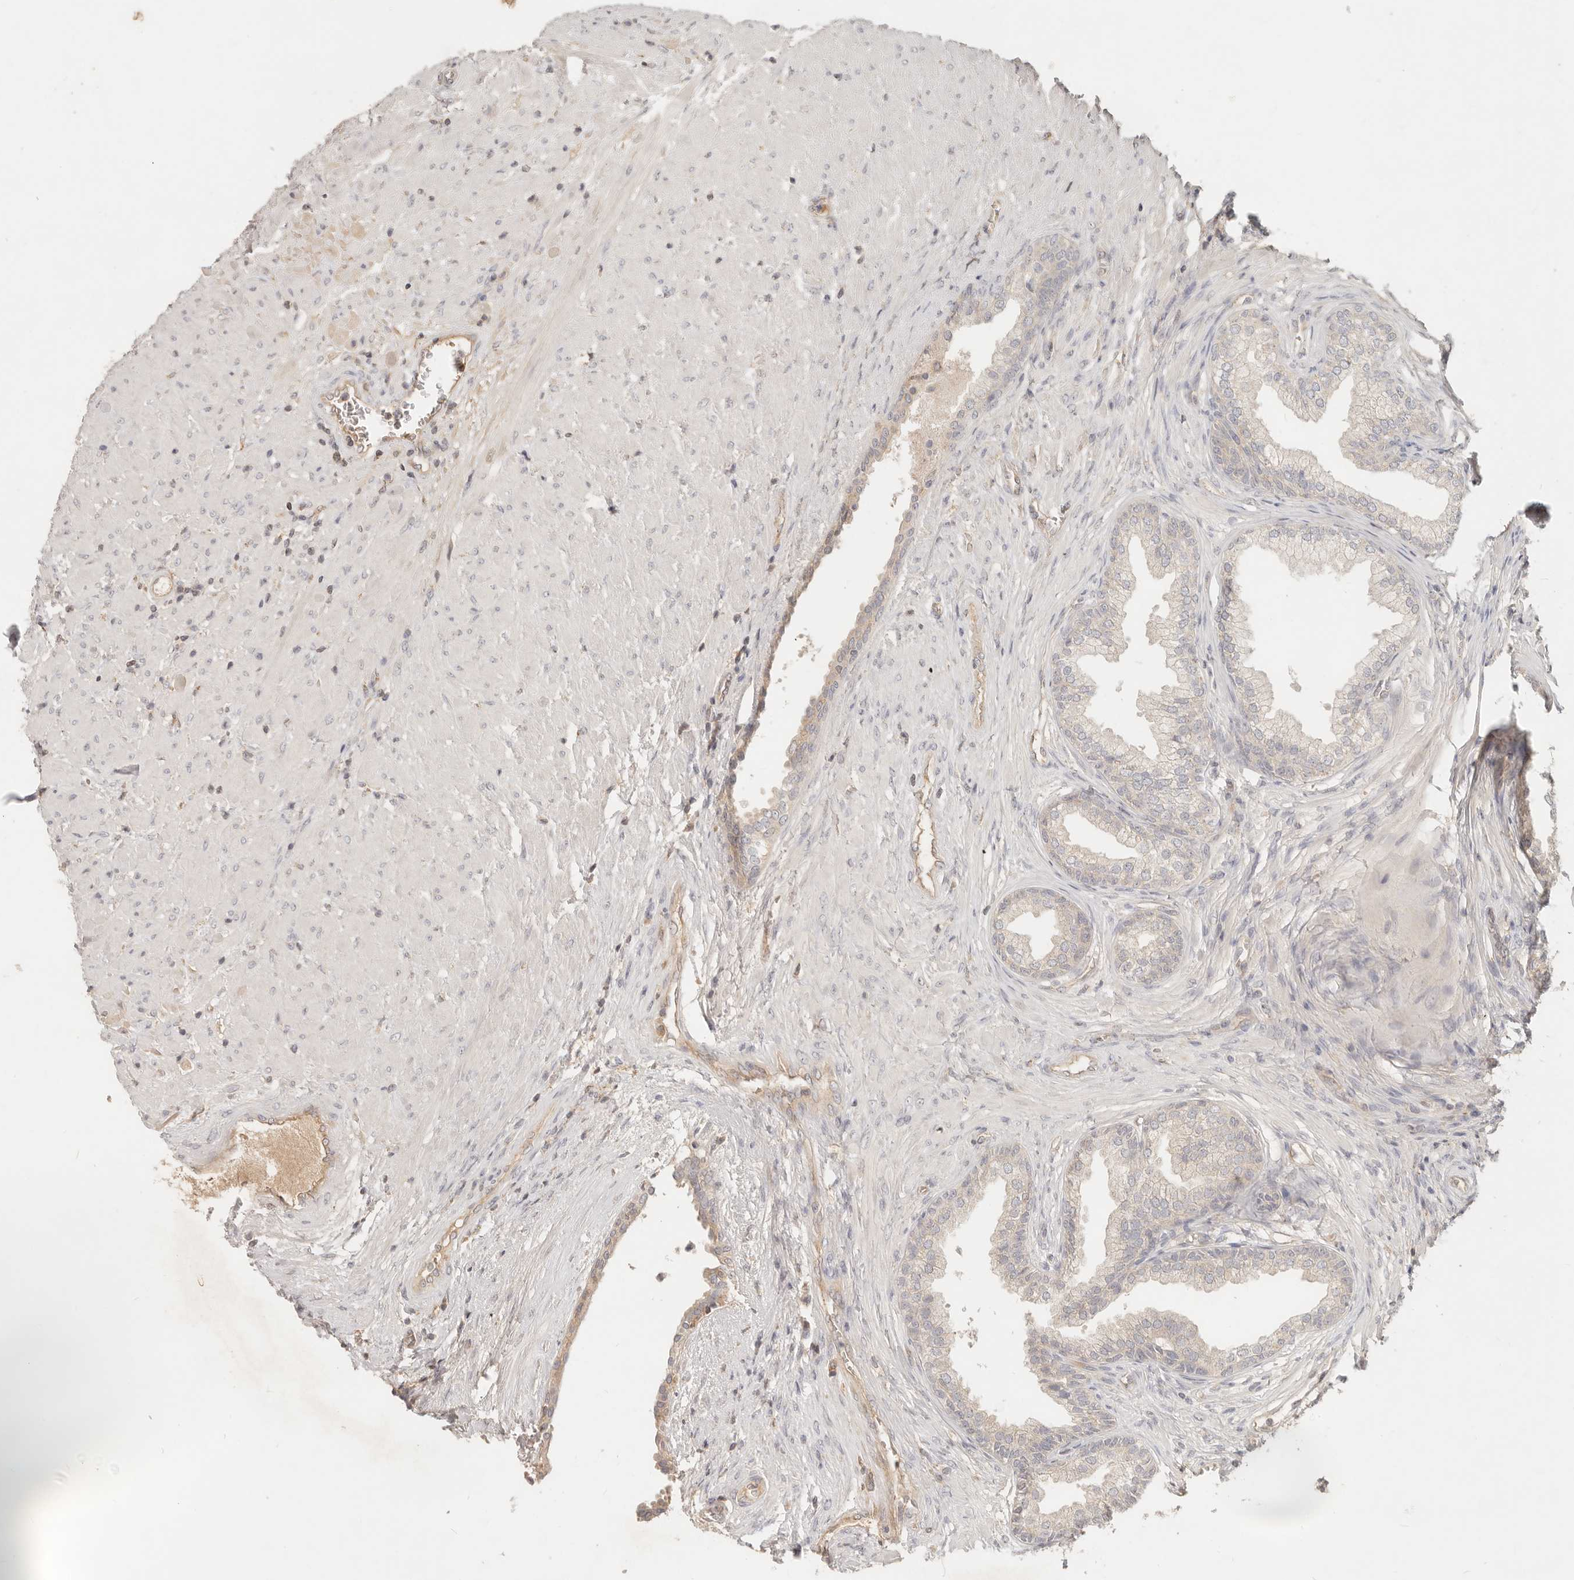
{"staining": {"intensity": "negative", "quantity": "none", "location": "none"}, "tissue": "prostate", "cell_type": "Glandular cells", "image_type": "normal", "snomed": [{"axis": "morphology", "description": "Normal tissue, NOS"}, {"axis": "topography", "description": "Prostate"}], "caption": "Photomicrograph shows no protein expression in glandular cells of unremarkable prostate. Nuclei are stained in blue.", "gene": "NECAP2", "patient": {"sex": "male", "age": 76}}